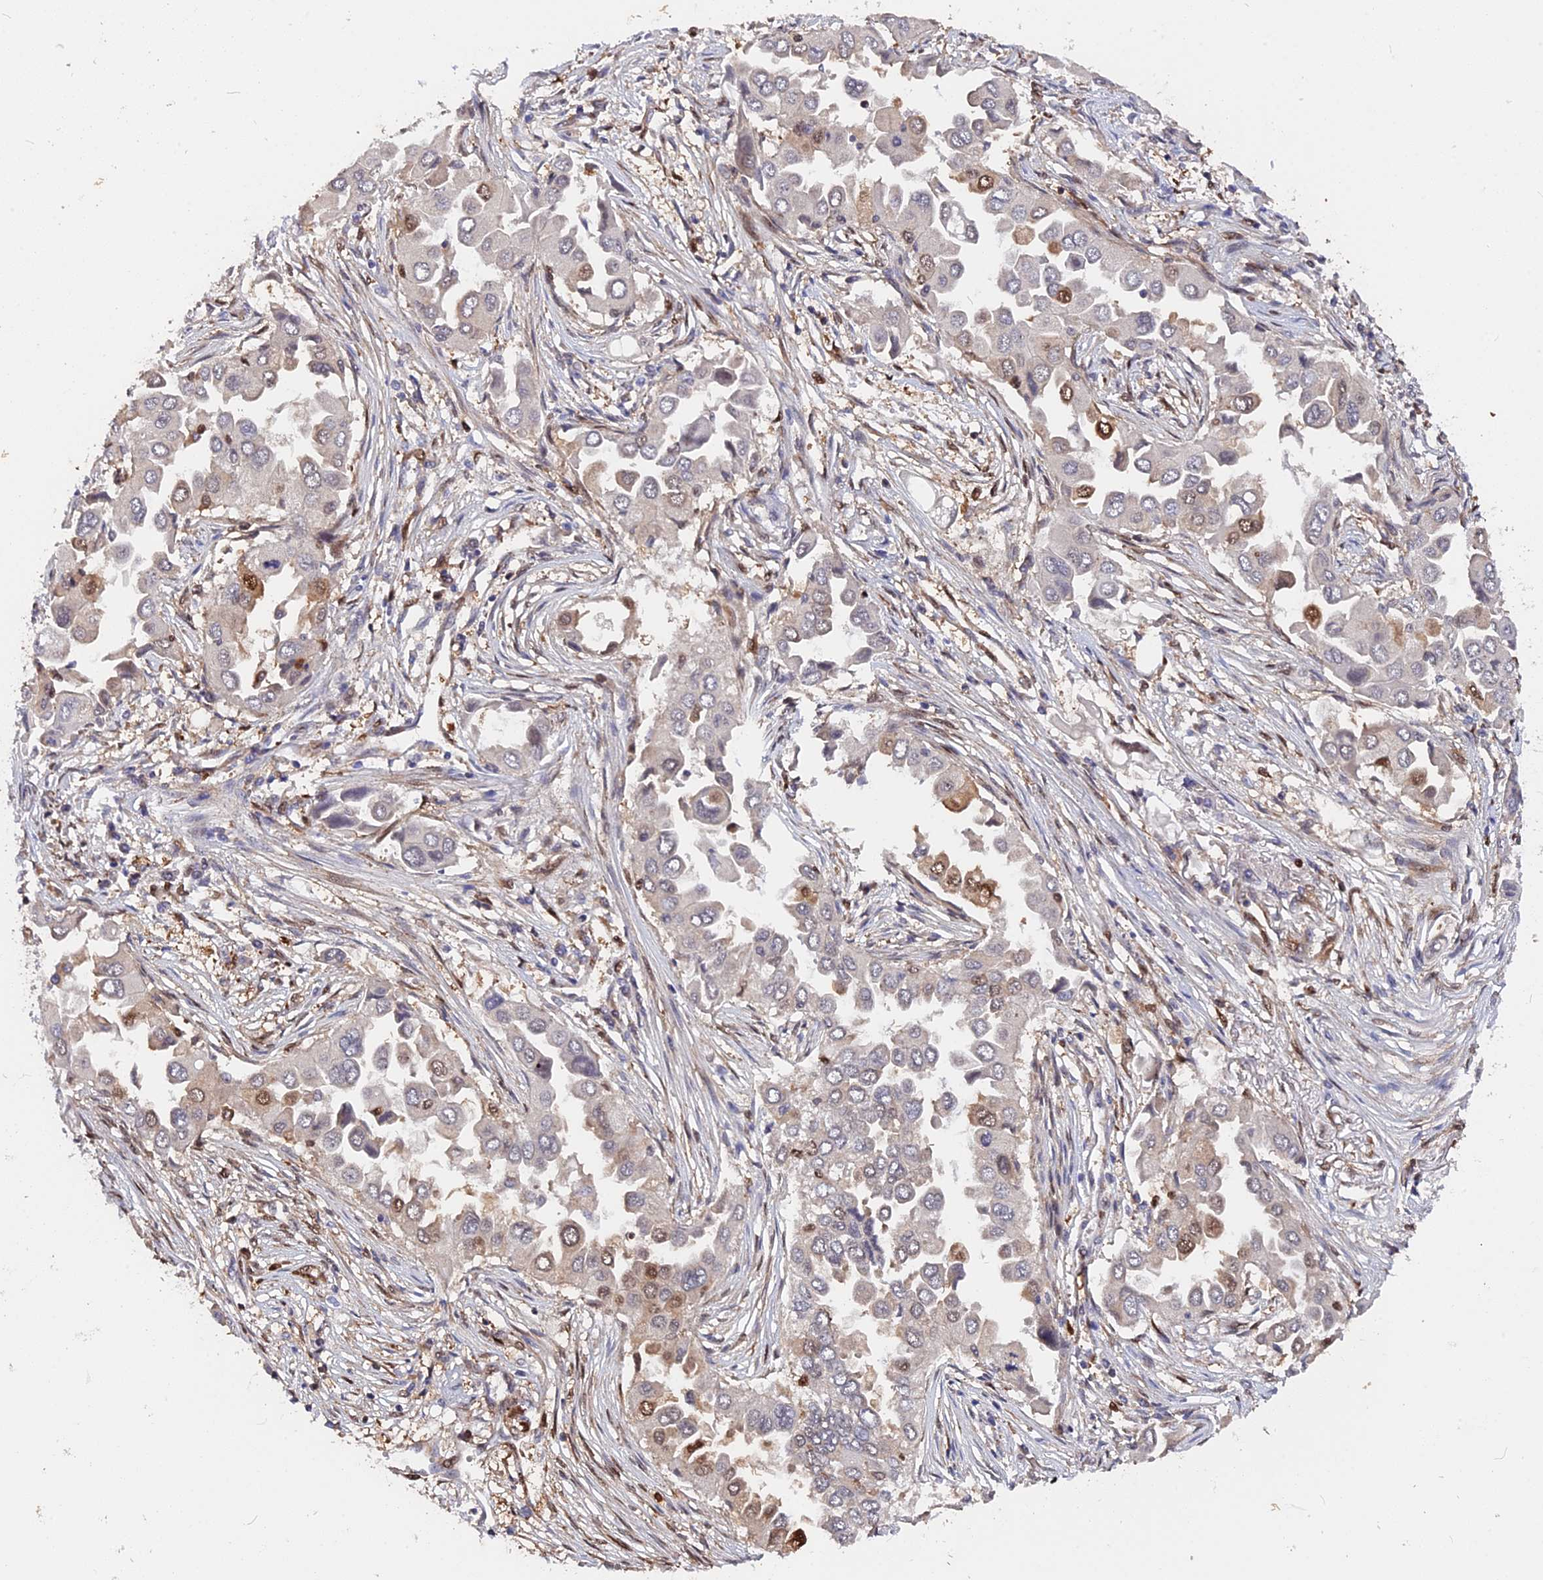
{"staining": {"intensity": "moderate", "quantity": "<25%", "location": "nuclear"}, "tissue": "lung cancer", "cell_type": "Tumor cells", "image_type": "cancer", "snomed": [{"axis": "morphology", "description": "Adenocarcinoma, NOS"}, {"axis": "topography", "description": "Lung"}], "caption": "A micrograph of human lung adenocarcinoma stained for a protein displays moderate nuclear brown staining in tumor cells.", "gene": "ADRM1", "patient": {"sex": "female", "age": 76}}